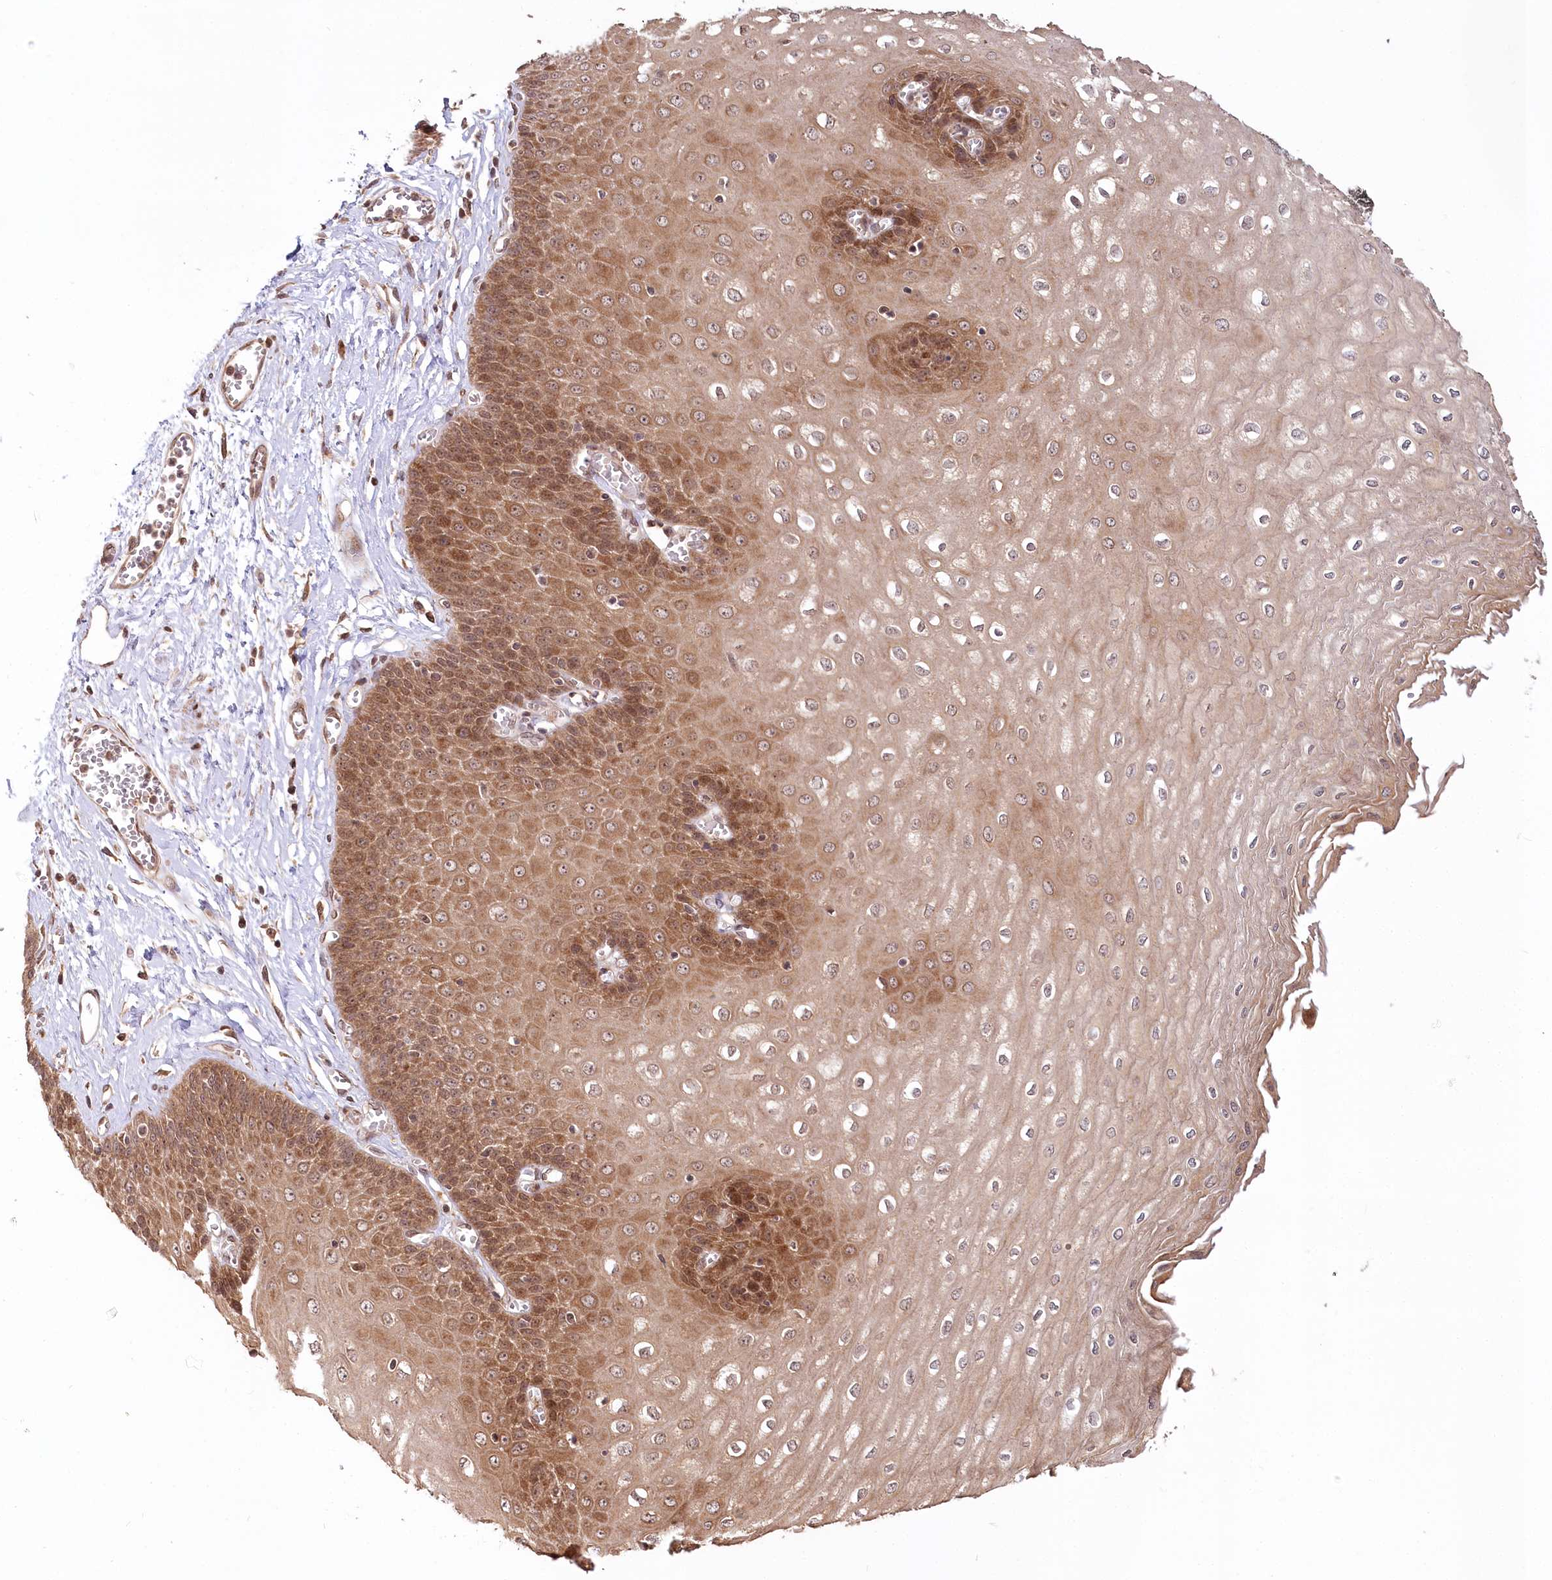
{"staining": {"intensity": "moderate", "quantity": ">75%", "location": "cytoplasmic/membranous"}, "tissue": "esophagus", "cell_type": "Squamous epithelial cells", "image_type": "normal", "snomed": [{"axis": "morphology", "description": "Normal tissue, NOS"}, {"axis": "topography", "description": "Esophagus"}], "caption": "Immunohistochemistry (IHC) image of unremarkable human esophagus stained for a protein (brown), which shows medium levels of moderate cytoplasmic/membranous positivity in approximately >75% of squamous epithelial cells.", "gene": "CEP70", "patient": {"sex": "male", "age": 60}}